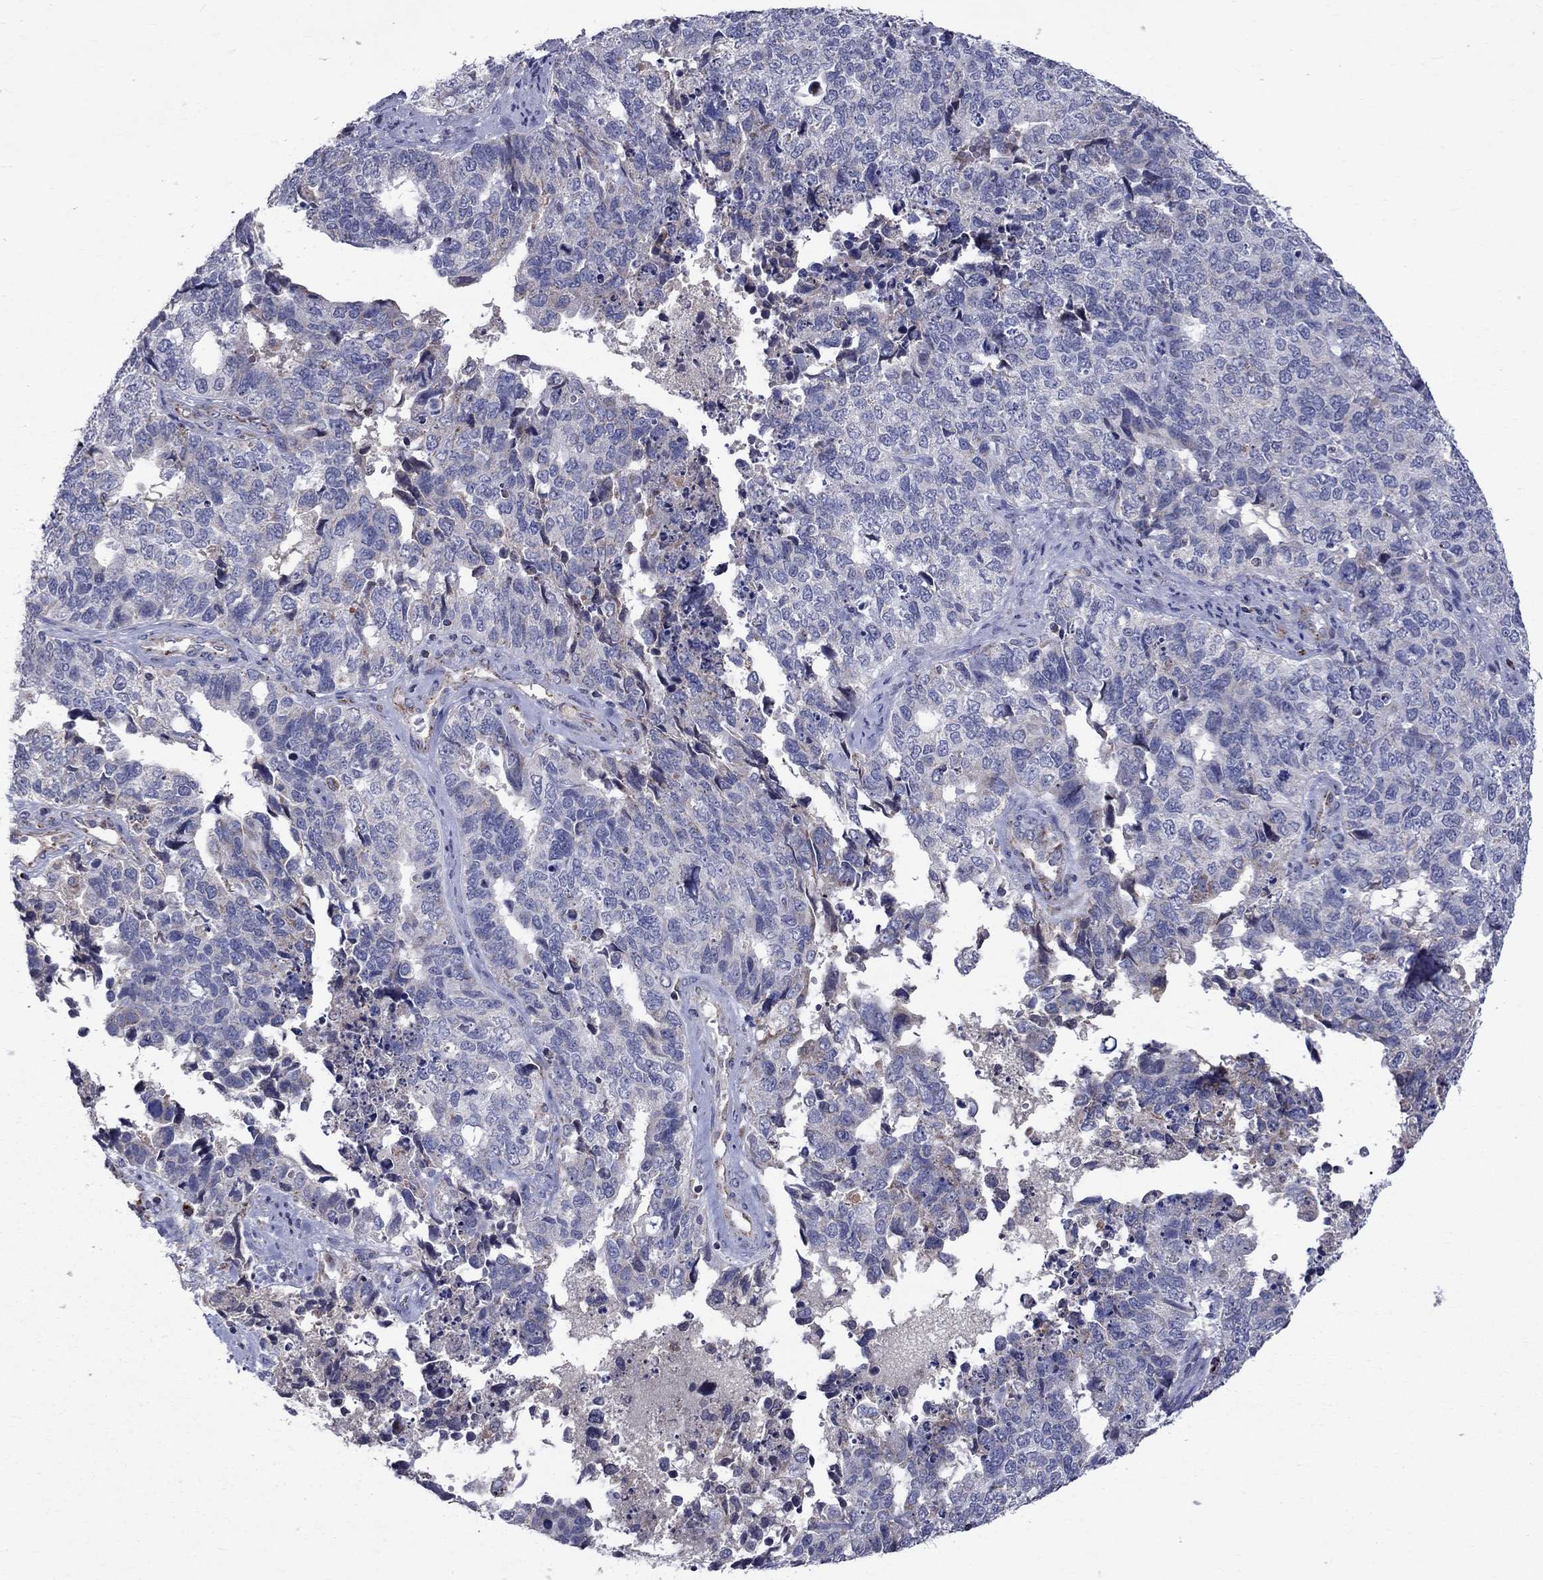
{"staining": {"intensity": "negative", "quantity": "none", "location": "none"}, "tissue": "cervical cancer", "cell_type": "Tumor cells", "image_type": "cancer", "snomed": [{"axis": "morphology", "description": "Squamous cell carcinoma, NOS"}, {"axis": "topography", "description": "Cervix"}], "caption": "Immunohistochemistry (IHC) of human squamous cell carcinoma (cervical) displays no positivity in tumor cells. The staining is performed using DAB brown chromogen with nuclei counter-stained in using hematoxylin.", "gene": "SLC4A10", "patient": {"sex": "female", "age": 63}}